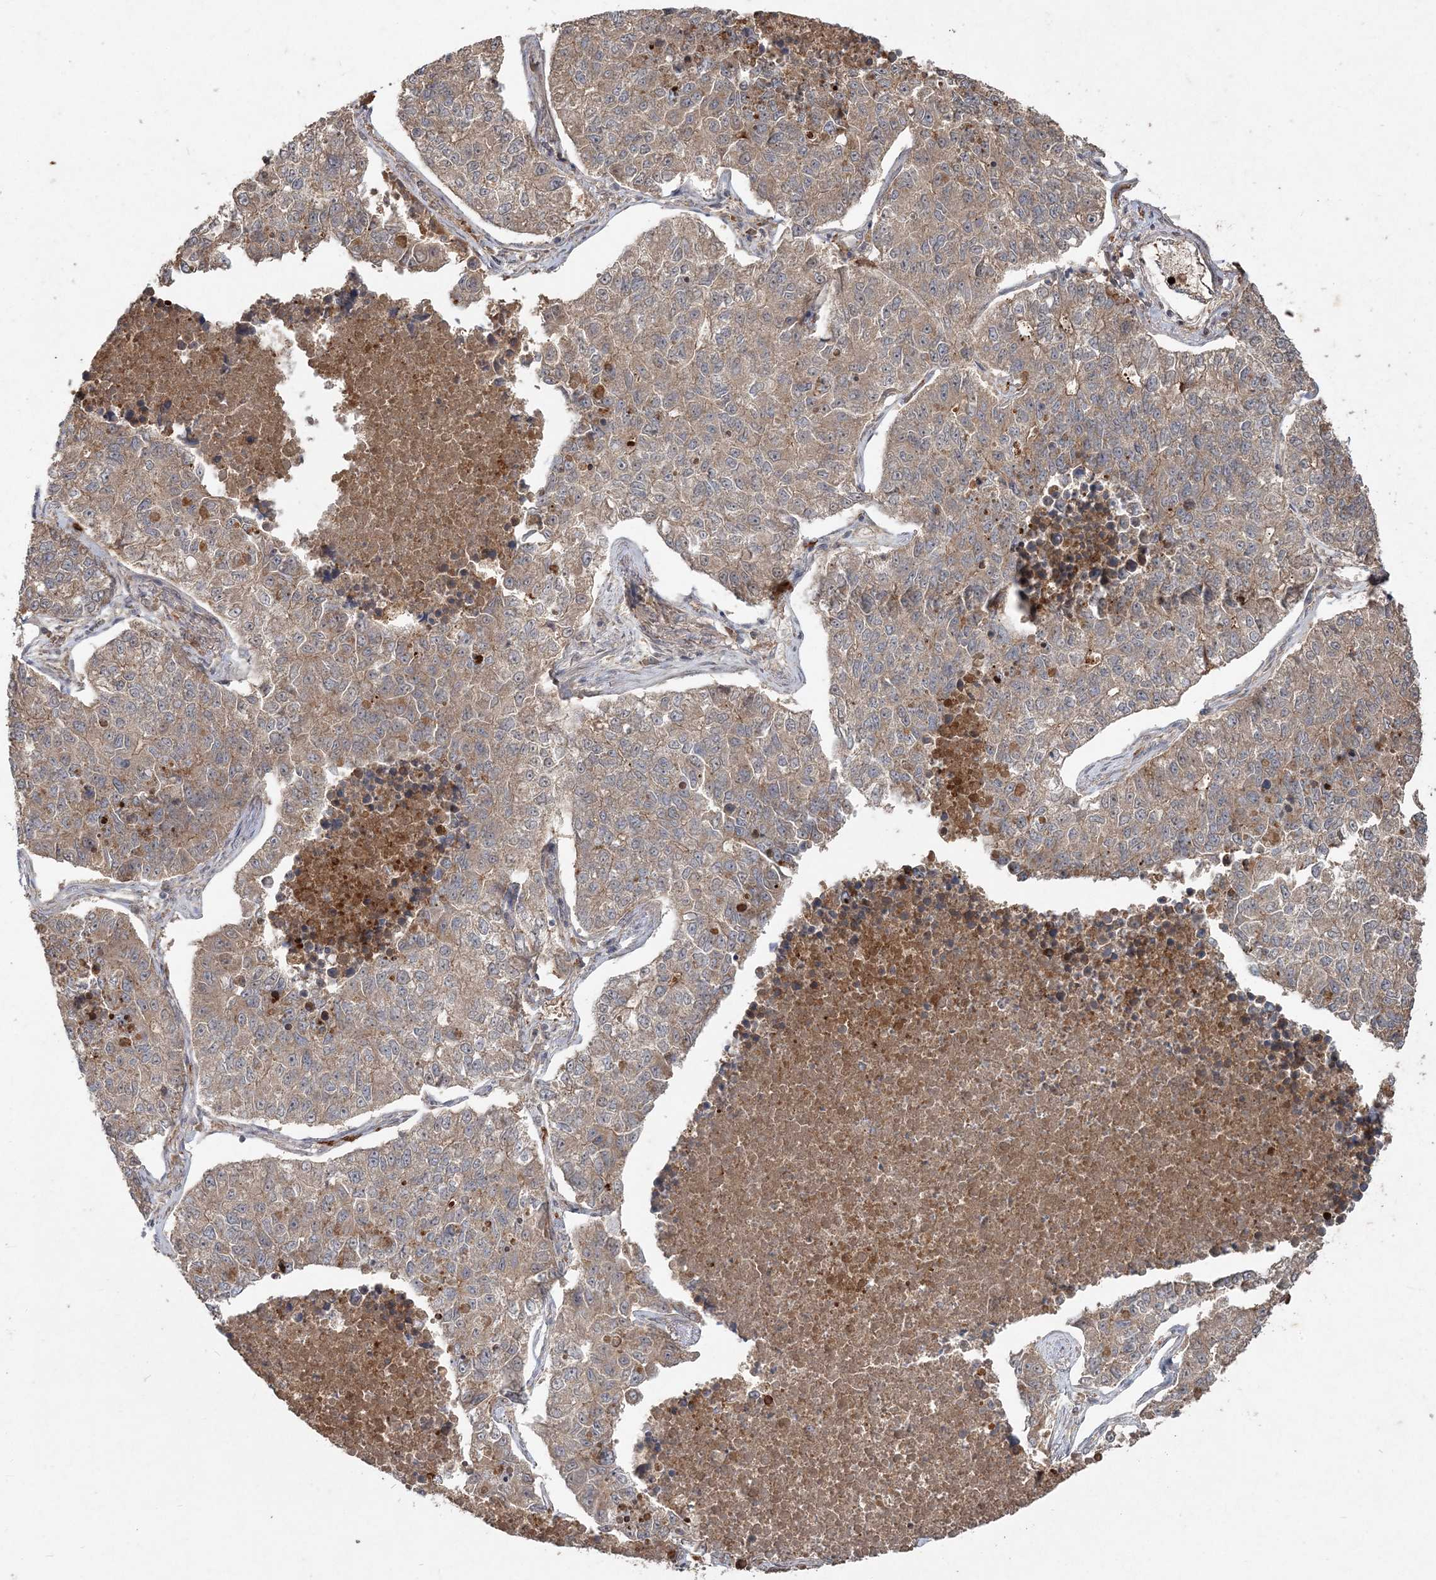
{"staining": {"intensity": "weak", "quantity": "25%-75%", "location": "cytoplasmic/membranous"}, "tissue": "lung cancer", "cell_type": "Tumor cells", "image_type": "cancer", "snomed": [{"axis": "morphology", "description": "Adenocarcinoma, NOS"}, {"axis": "topography", "description": "Lung"}], "caption": "Immunohistochemistry histopathology image of neoplastic tissue: adenocarcinoma (lung) stained using IHC shows low levels of weak protein expression localized specifically in the cytoplasmic/membranous of tumor cells, appearing as a cytoplasmic/membranous brown color.", "gene": "SPRY1", "patient": {"sex": "male", "age": 49}}